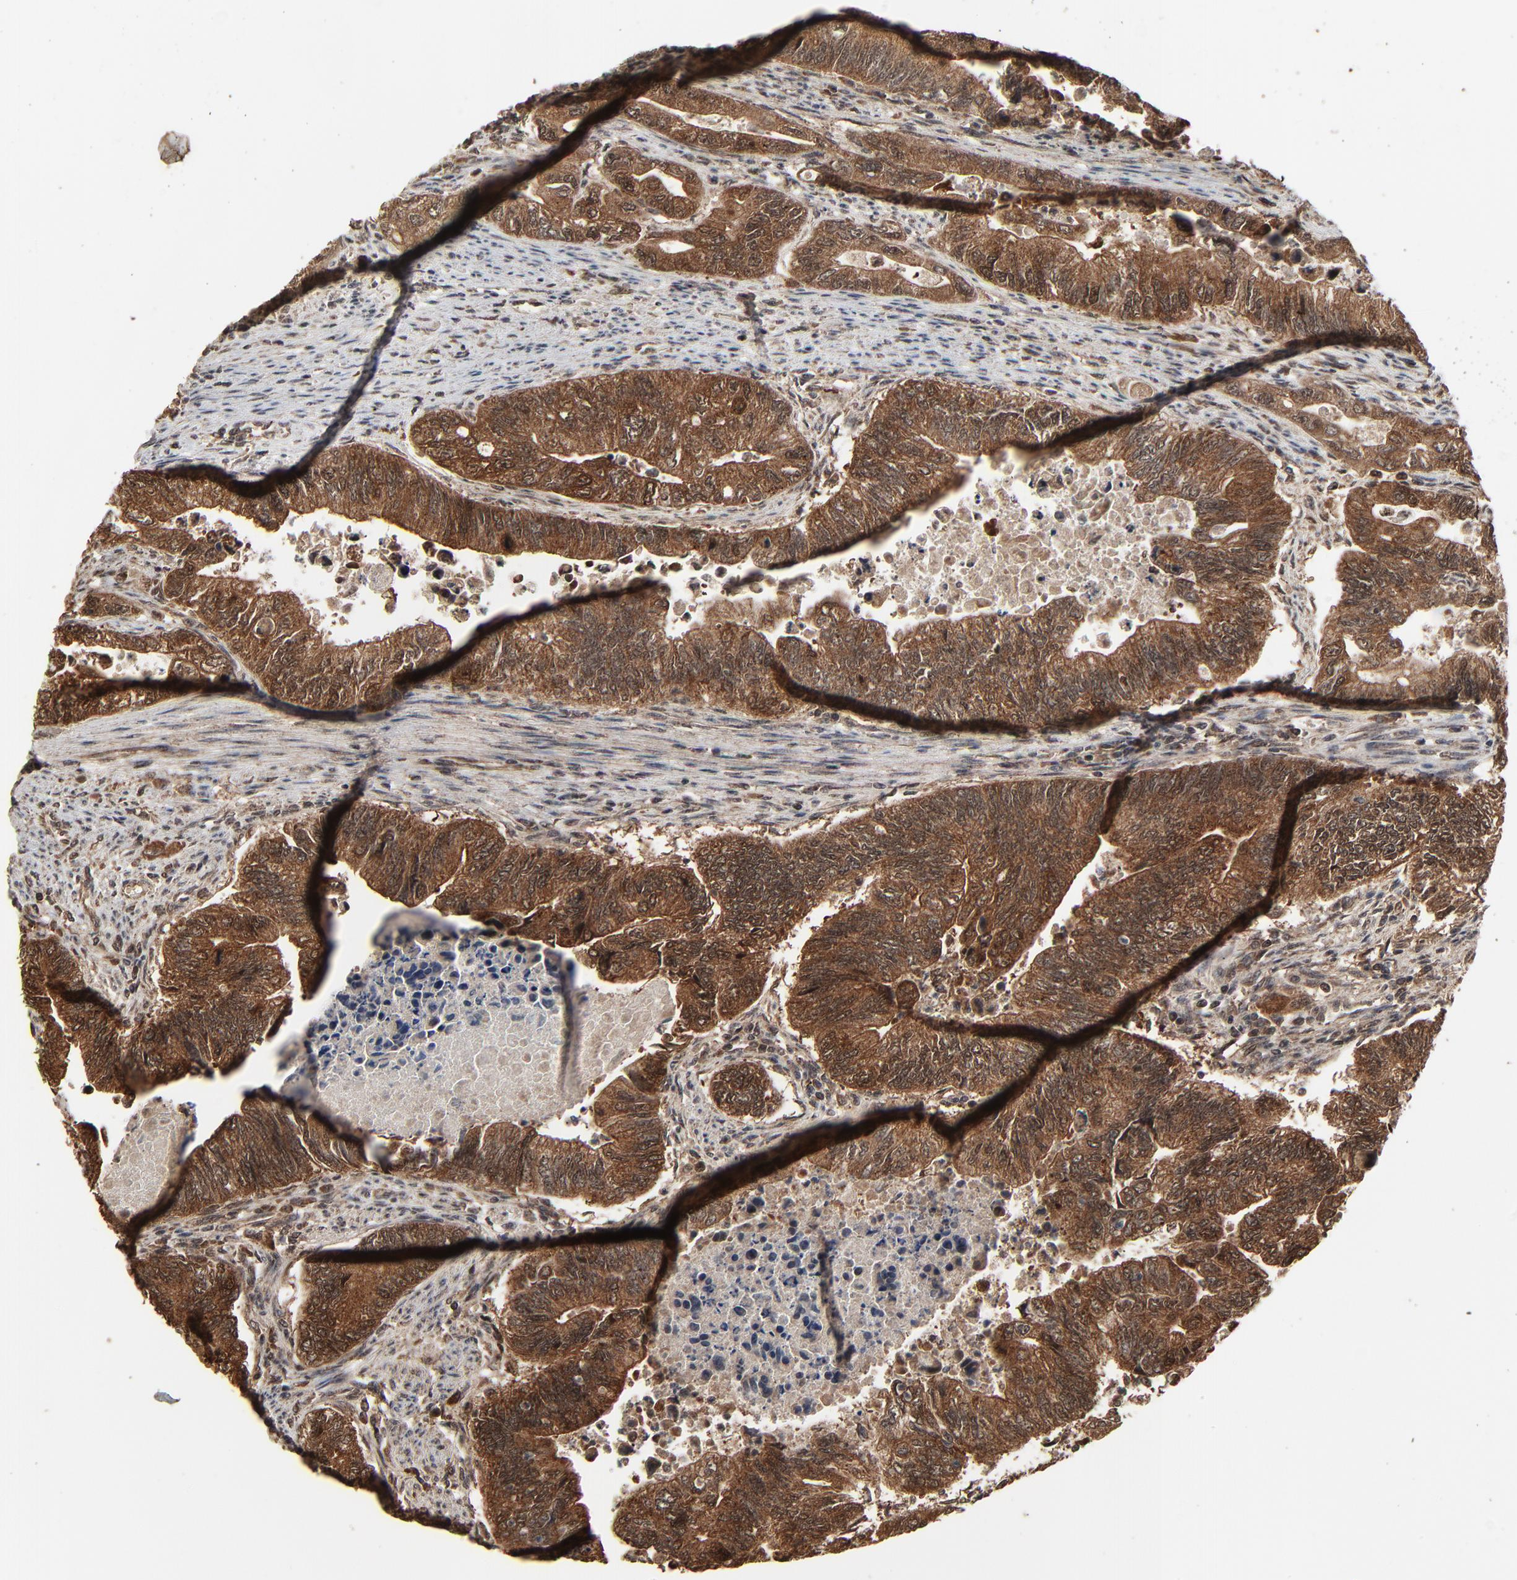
{"staining": {"intensity": "moderate", "quantity": ">75%", "location": "cytoplasmic/membranous,nuclear"}, "tissue": "colorectal cancer", "cell_type": "Tumor cells", "image_type": "cancer", "snomed": [{"axis": "morphology", "description": "Adenocarcinoma, NOS"}, {"axis": "topography", "description": "Colon"}], "caption": "IHC photomicrograph of human colorectal cancer stained for a protein (brown), which shows medium levels of moderate cytoplasmic/membranous and nuclear staining in approximately >75% of tumor cells.", "gene": "RHOJ", "patient": {"sex": "female", "age": 11}}